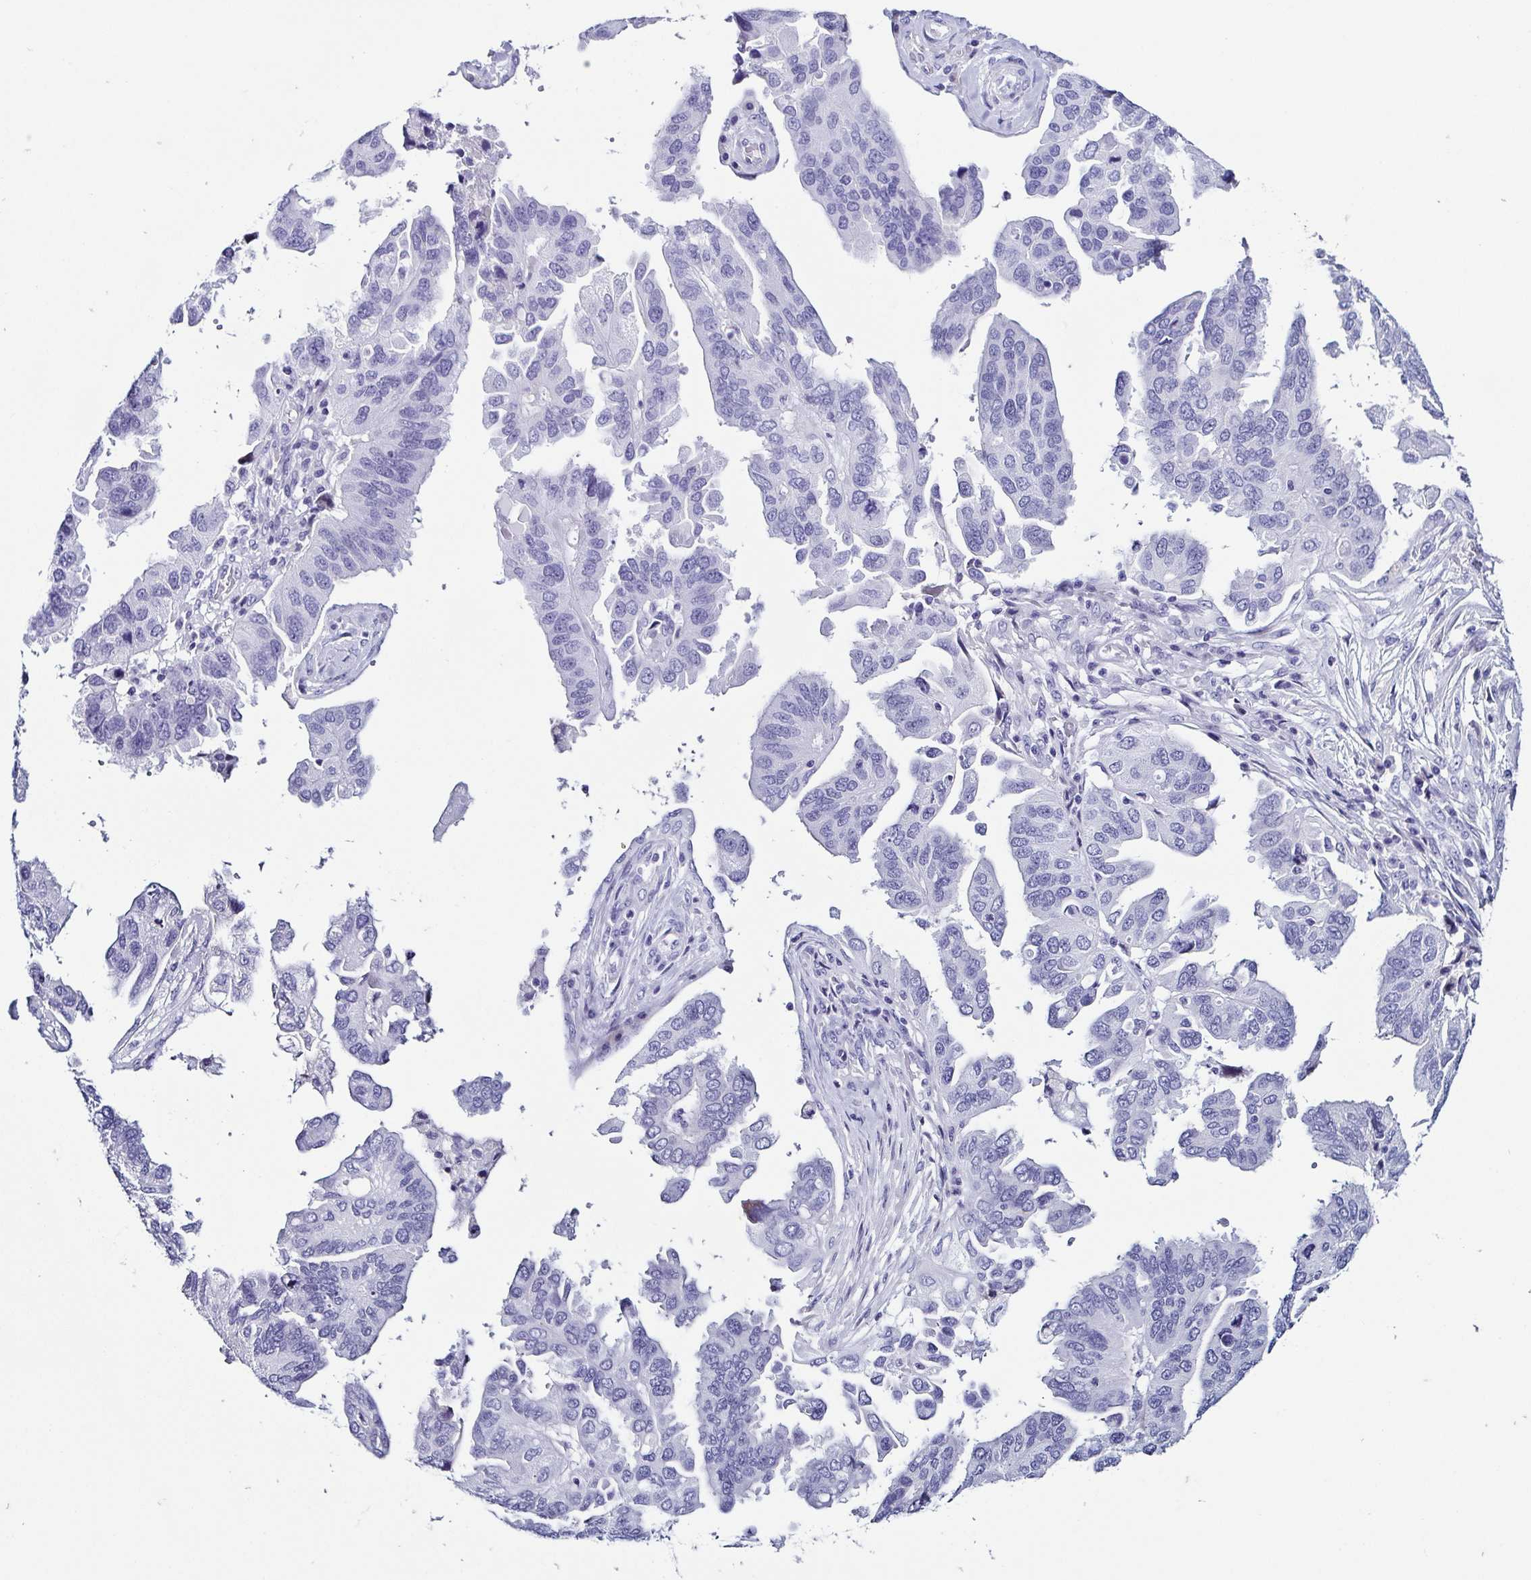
{"staining": {"intensity": "negative", "quantity": "none", "location": "none"}, "tissue": "ovarian cancer", "cell_type": "Tumor cells", "image_type": "cancer", "snomed": [{"axis": "morphology", "description": "Cystadenocarcinoma, serous, NOS"}, {"axis": "topography", "description": "Ovary"}], "caption": "Histopathology image shows no significant protein positivity in tumor cells of ovarian cancer (serous cystadenocarcinoma).", "gene": "TNNT2", "patient": {"sex": "female", "age": 79}}